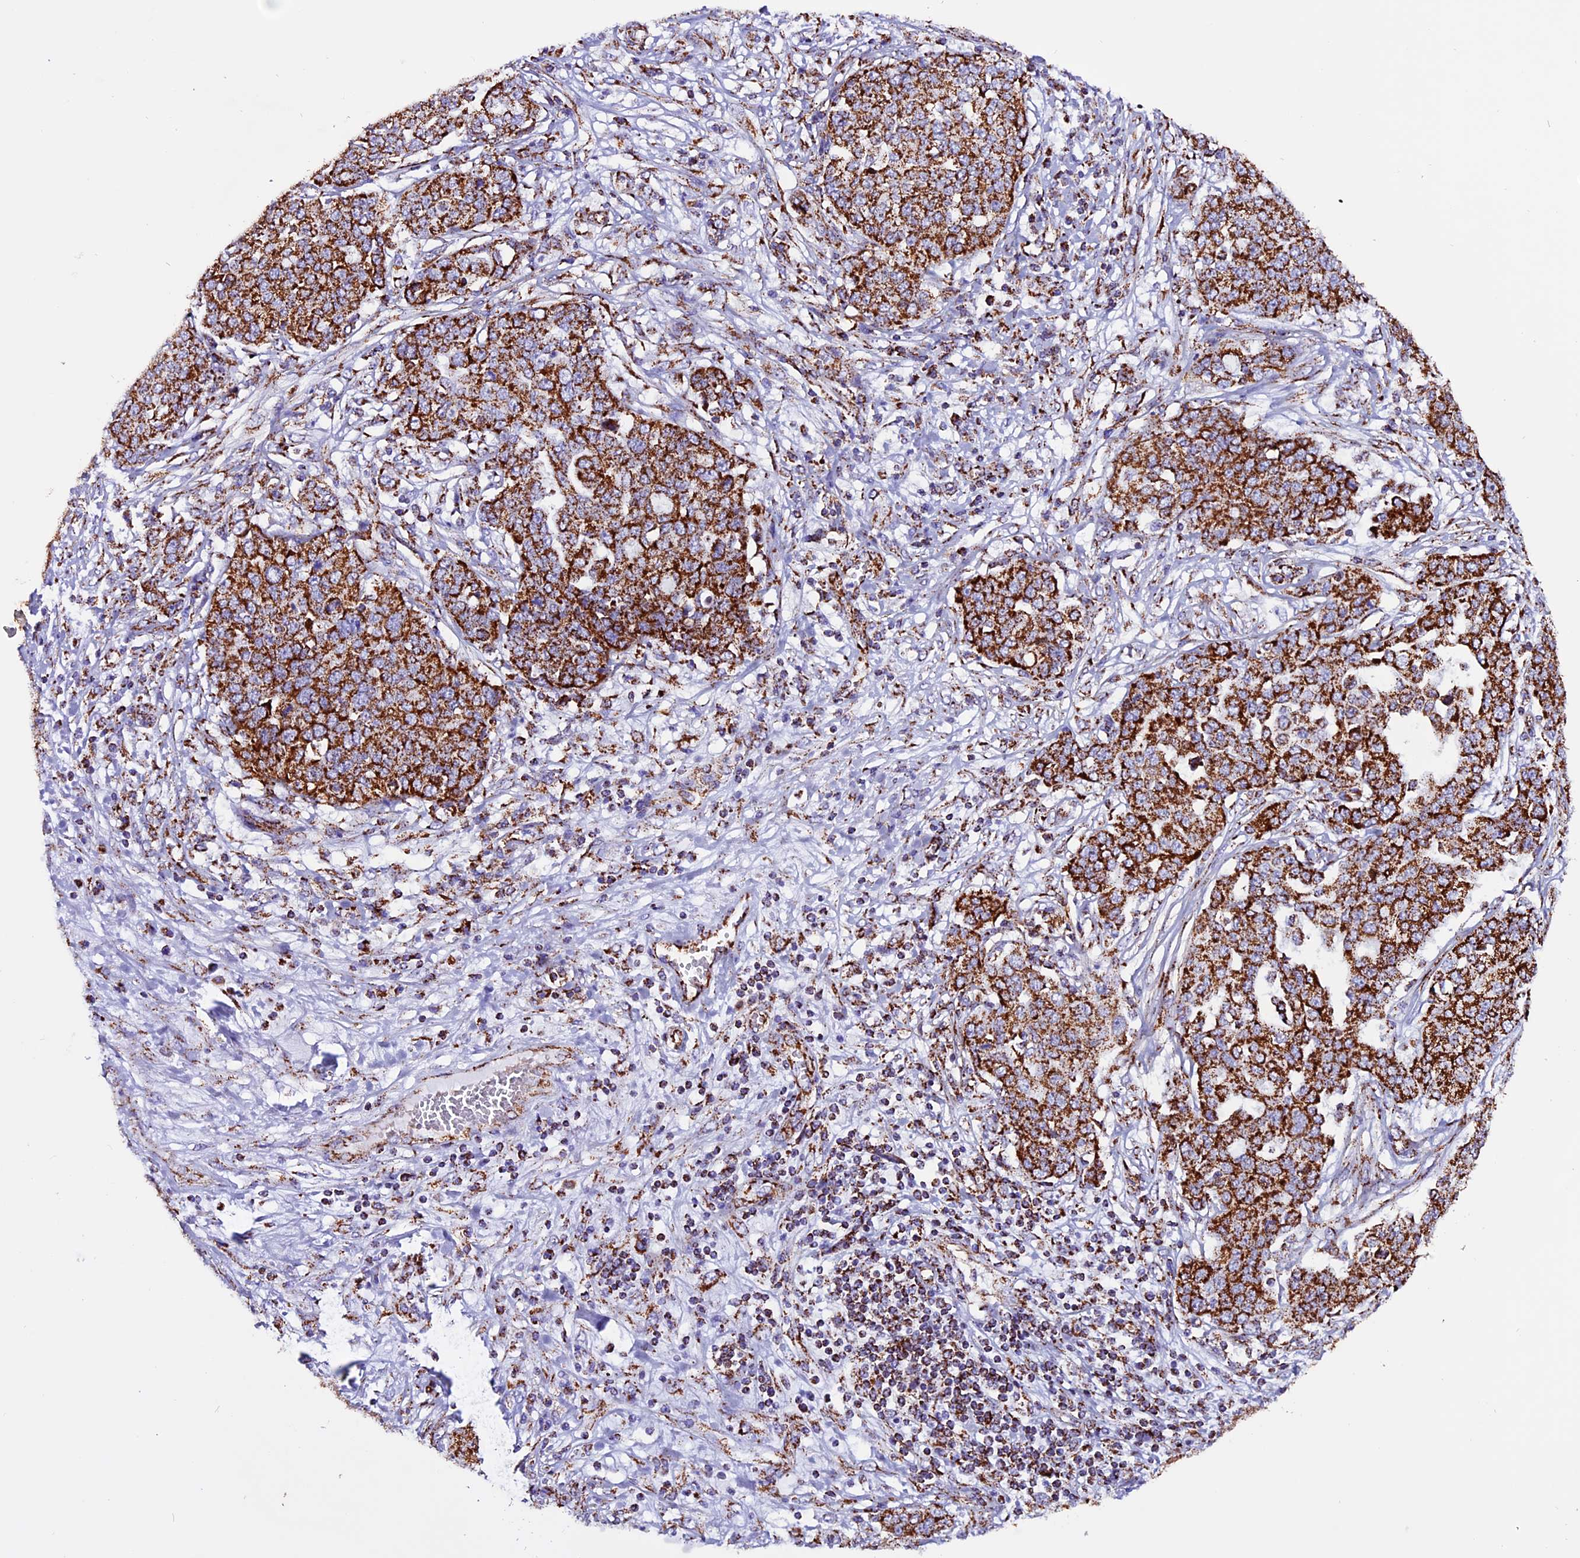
{"staining": {"intensity": "strong", "quantity": ">75%", "location": "cytoplasmic/membranous"}, "tissue": "ovarian cancer", "cell_type": "Tumor cells", "image_type": "cancer", "snomed": [{"axis": "morphology", "description": "Cystadenocarcinoma, serous, NOS"}, {"axis": "topography", "description": "Soft tissue"}, {"axis": "topography", "description": "Ovary"}], "caption": "This image displays IHC staining of ovarian serous cystadenocarcinoma, with high strong cytoplasmic/membranous staining in about >75% of tumor cells.", "gene": "CX3CL1", "patient": {"sex": "female", "age": 57}}